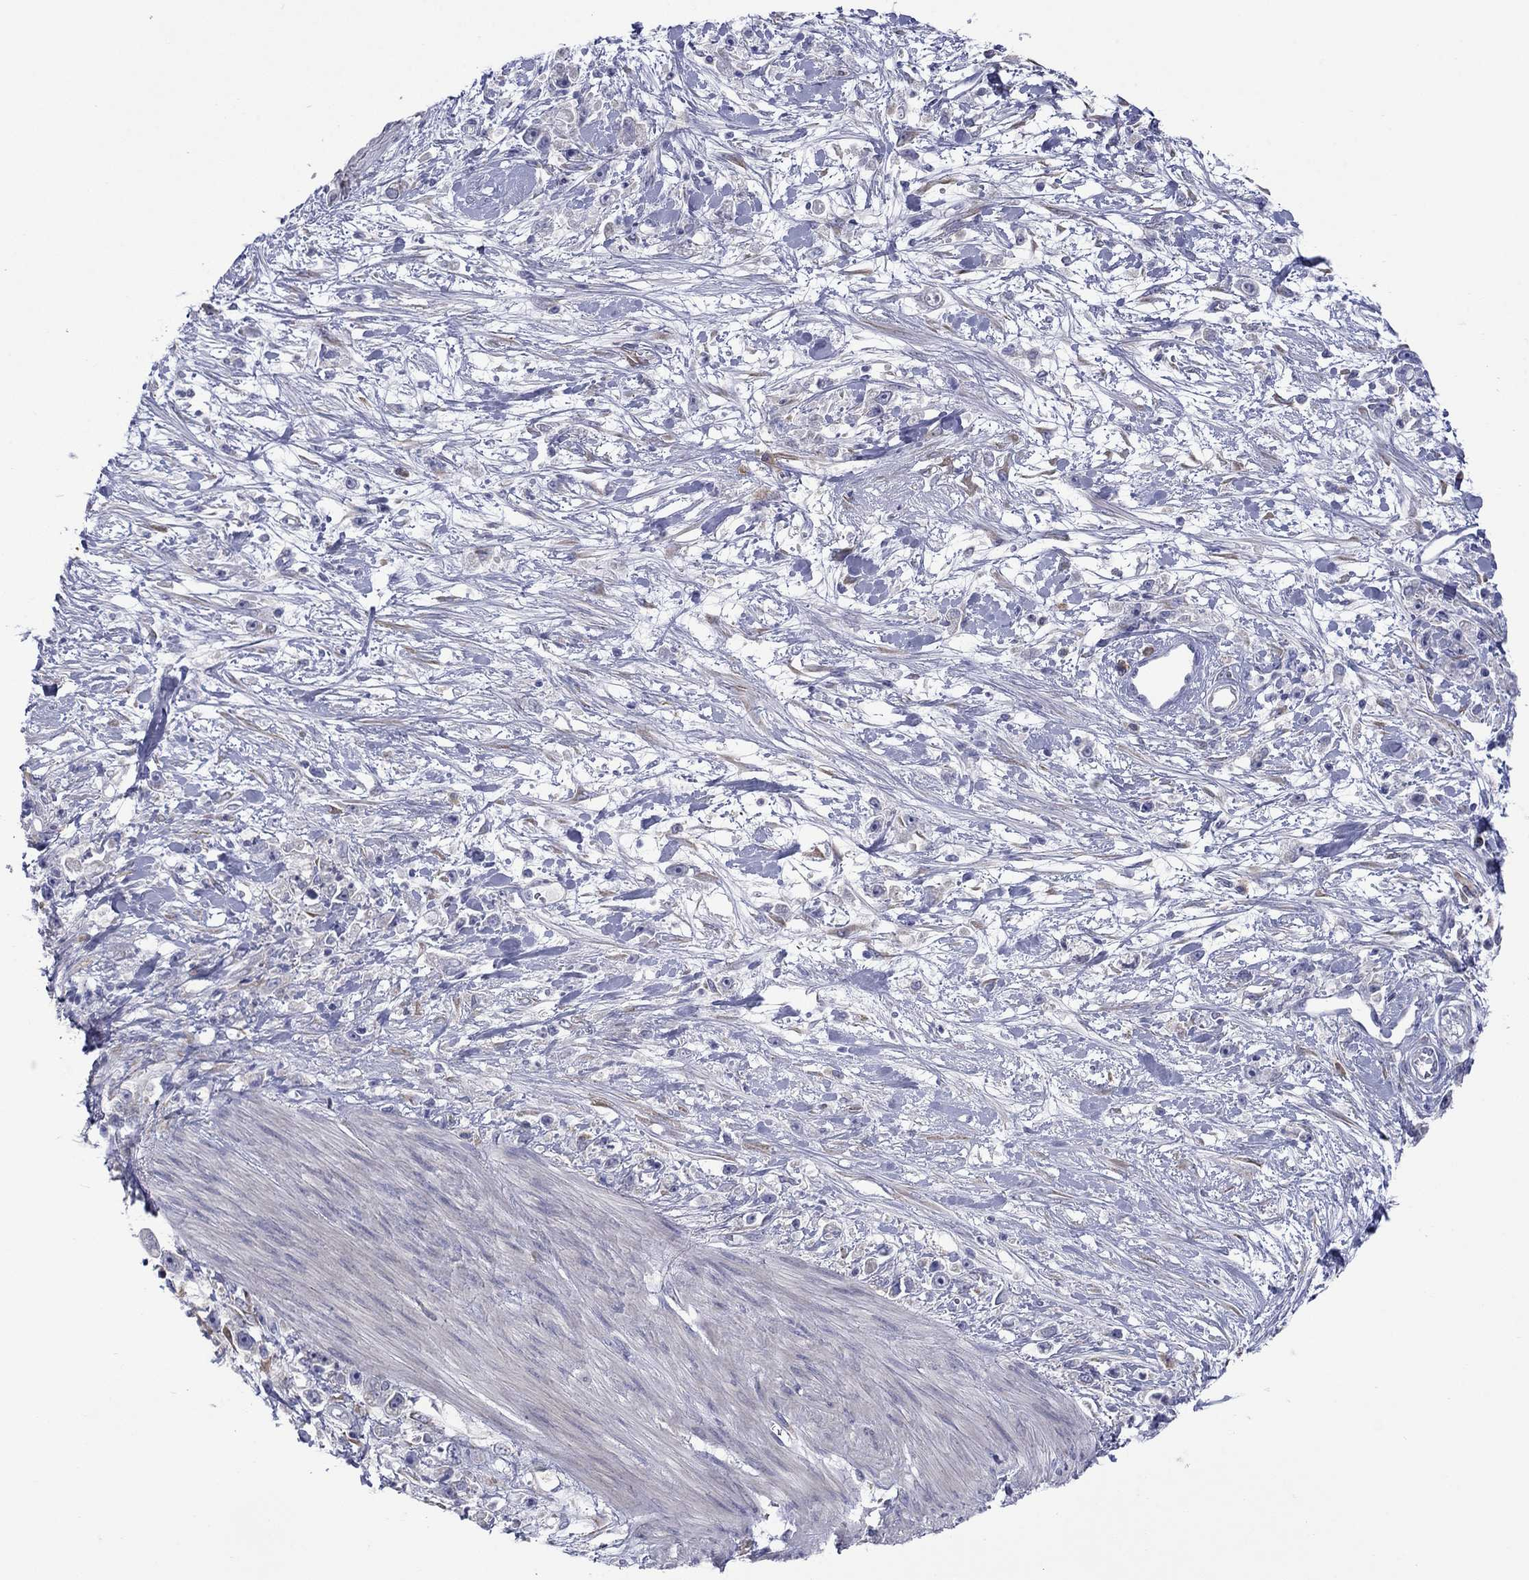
{"staining": {"intensity": "negative", "quantity": "none", "location": "none"}, "tissue": "stomach cancer", "cell_type": "Tumor cells", "image_type": "cancer", "snomed": [{"axis": "morphology", "description": "Adenocarcinoma, NOS"}, {"axis": "topography", "description": "Stomach"}], "caption": "The IHC histopathology image has no significant positivity in tumor cells of stomach cancer tissue.", "gene": "TMPRSS11A", "patient": {"sex": "female", "age": 59}}